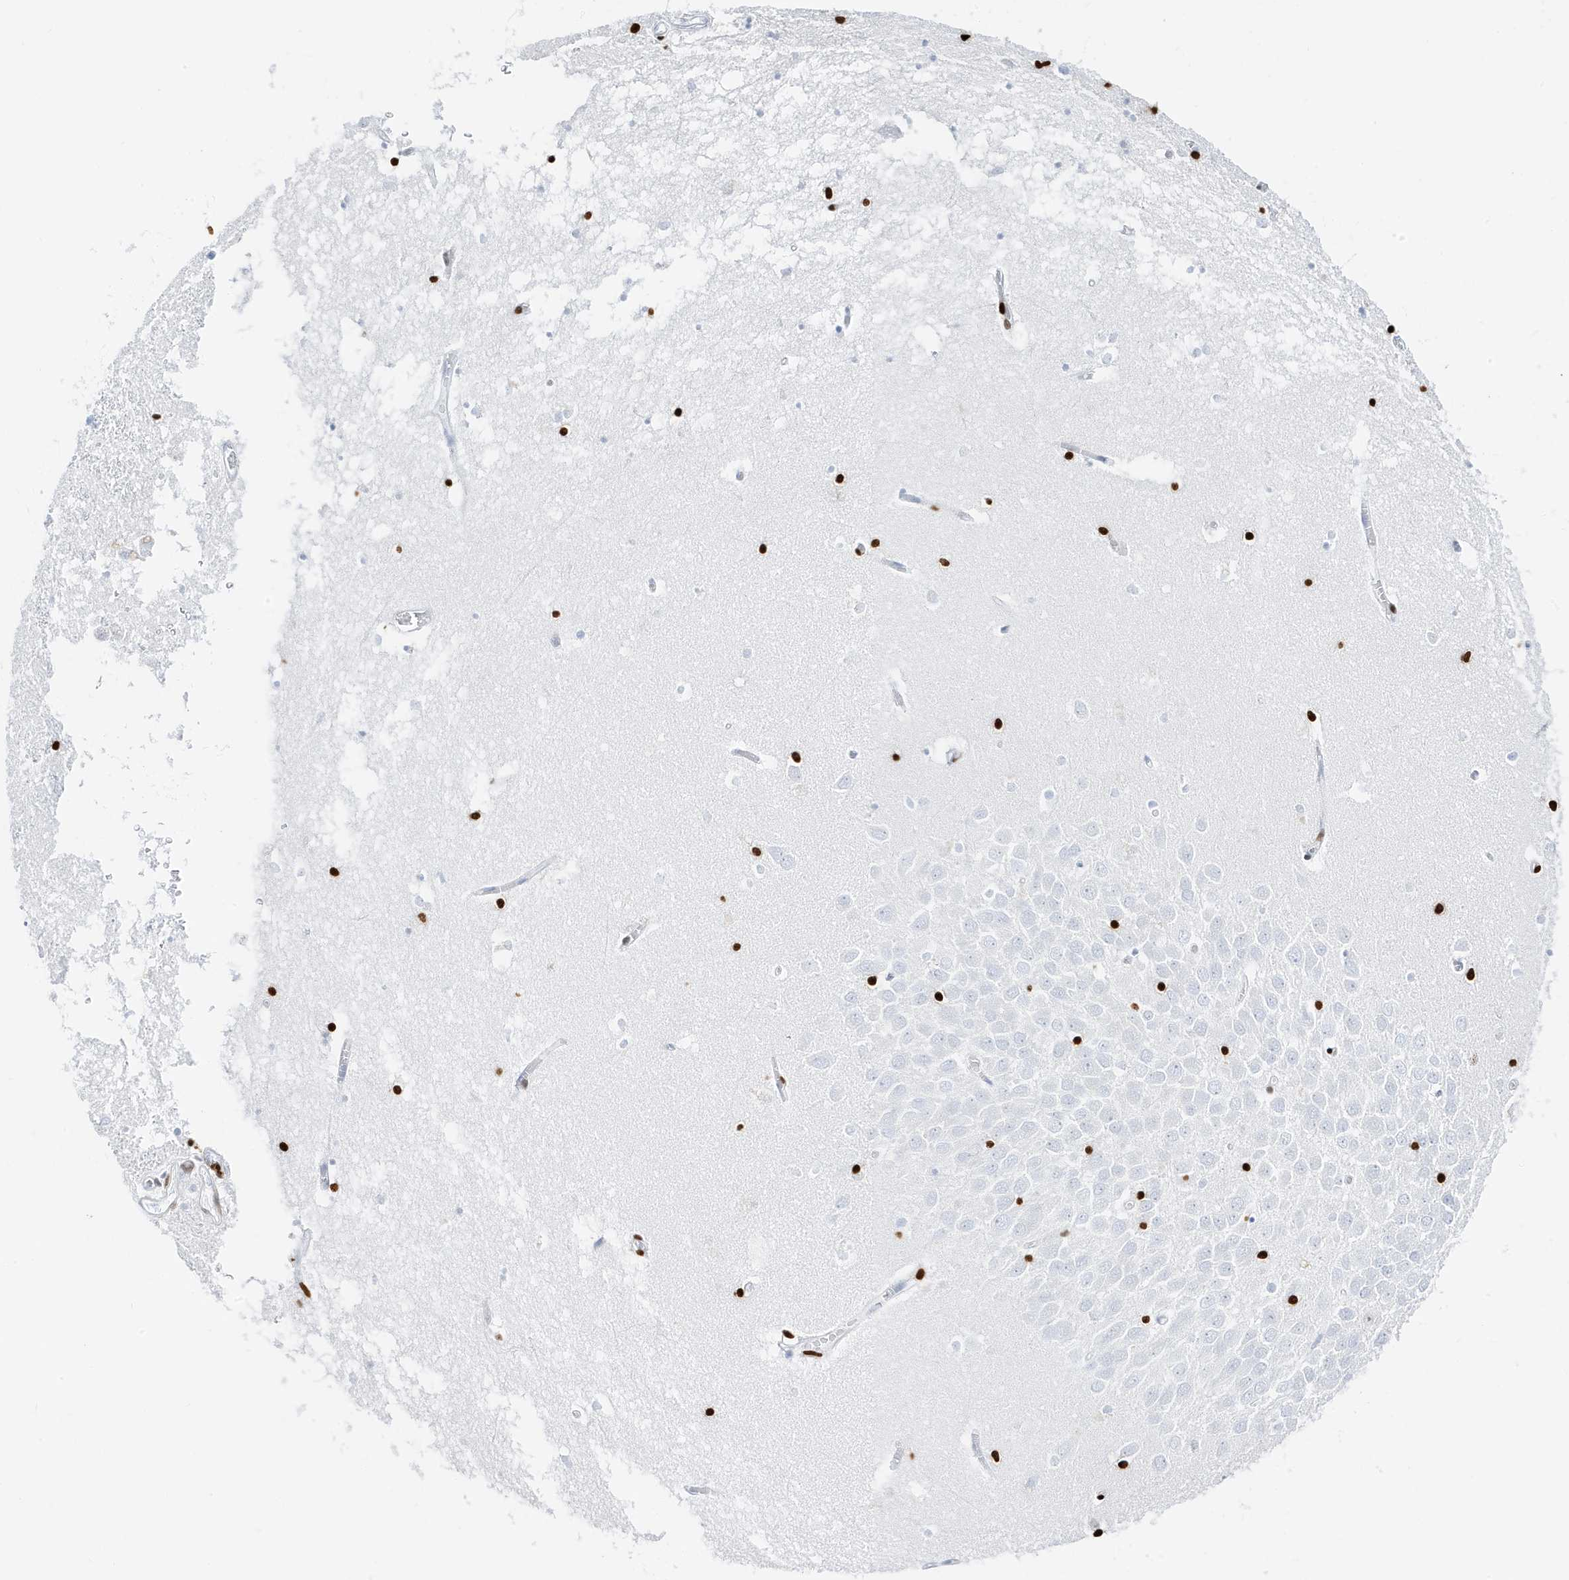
{"staining": {"intensity": "negative", "quantity": "none", "location": "none"}, "tissue": "hippocampus", "cell_type": "Glial cells", "image_type": "normal", "snomed": [{"axis": "morphology", "description": "Normal tissue, NOS"}, {"axis": "topography", "description": "Hippocampus"}], "caption": "Immunohistochemistry of unremarkable human hippocampus demonstrates no expression in glial cells. Nuclei are stained in blue.", "gene": "MNDA", "patient": {"sex": "male", "age": 70}}